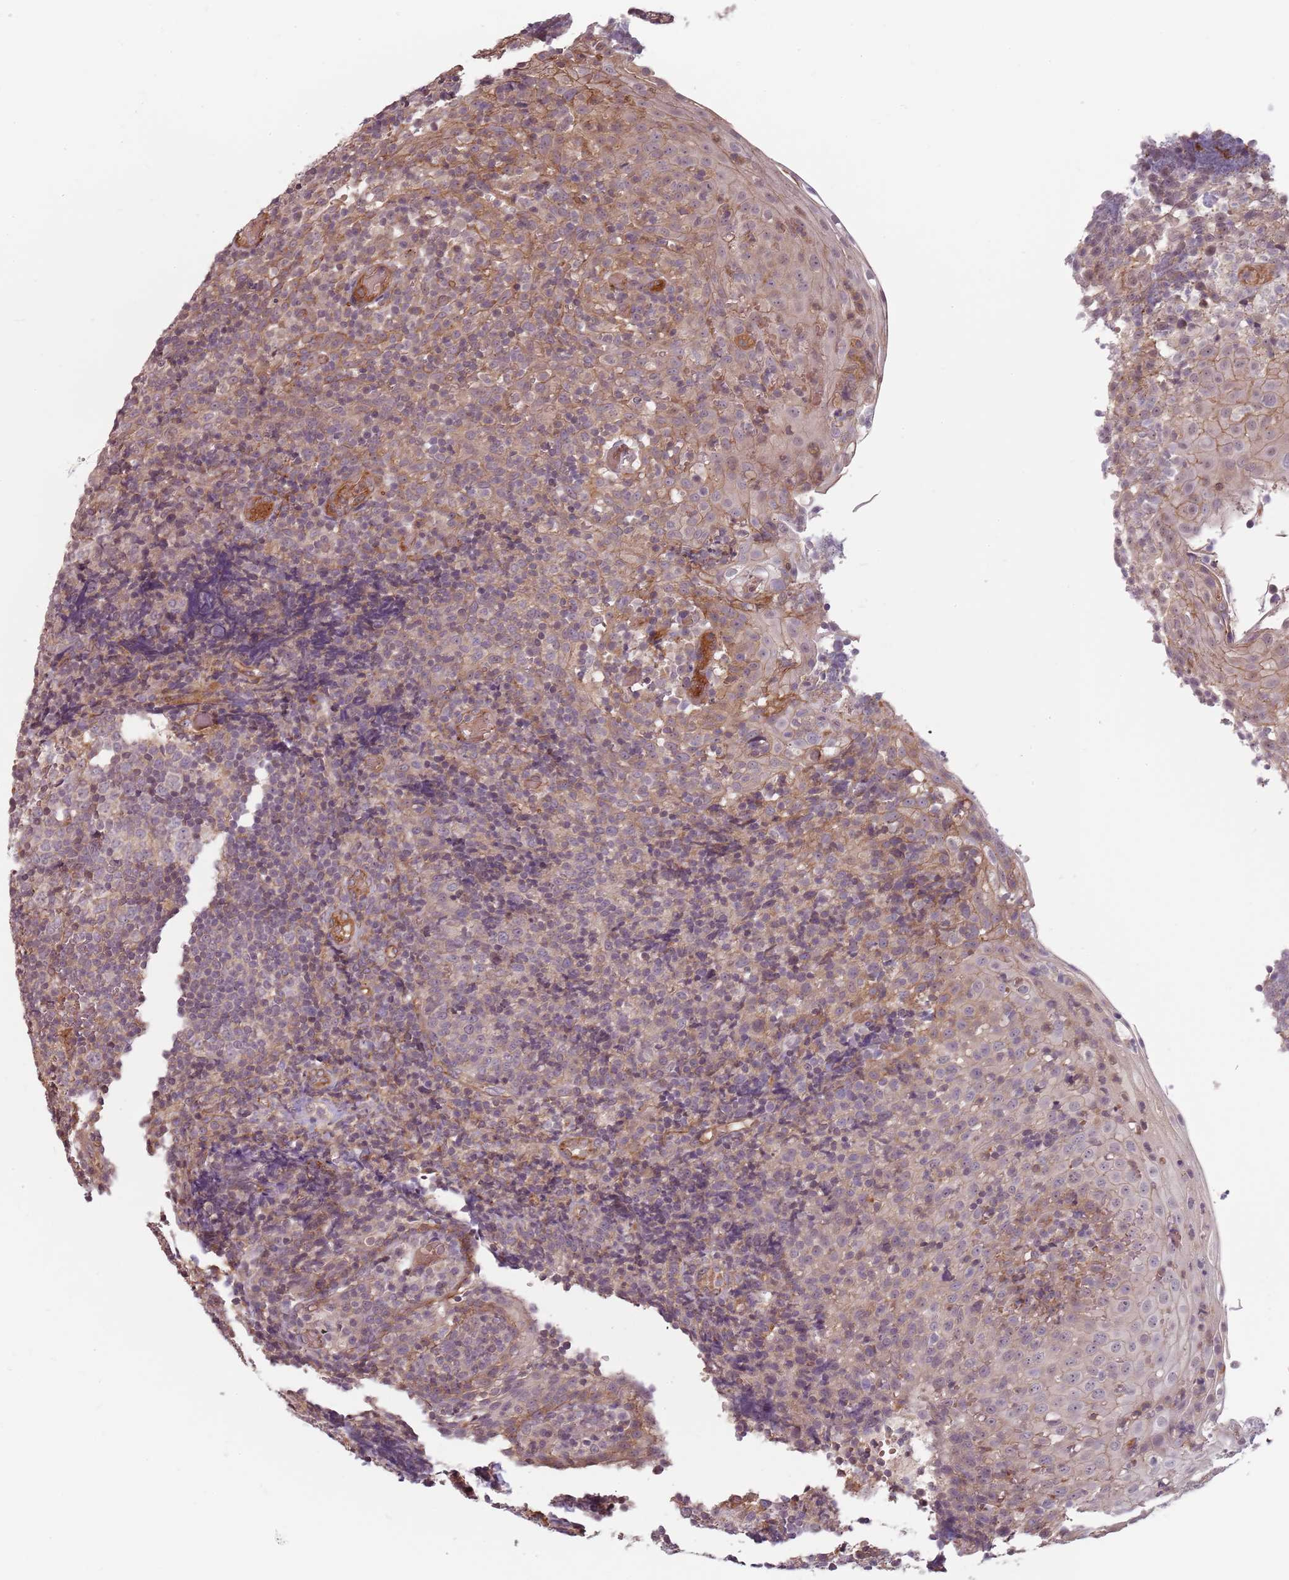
{"staining": {"intensity": "moderate", "quantity": "<25%", "location": "cytoplasmic/membranous"}, "tissue": "tonsil", "cell_type": "Germinal center cells", "image_type": "normal", "snomed": [{"axis": "morphology", "description": "Normal tissue, NOS"}, {"axis": "topography", "description": "Tonsil"}], "caption": "Benign tonsil reveals moderate cytoplasmic/membranous positivity in about <25% of germinal center cells The protein of interest is stained brown, and the nuclei are stained in blue (DAB (3,3'-diaminobenzidine) IHC with brightfield microscopy, high magnification)..", "gene": "PPP1R14C", "patient": {"sex": "female", "age": 19}}